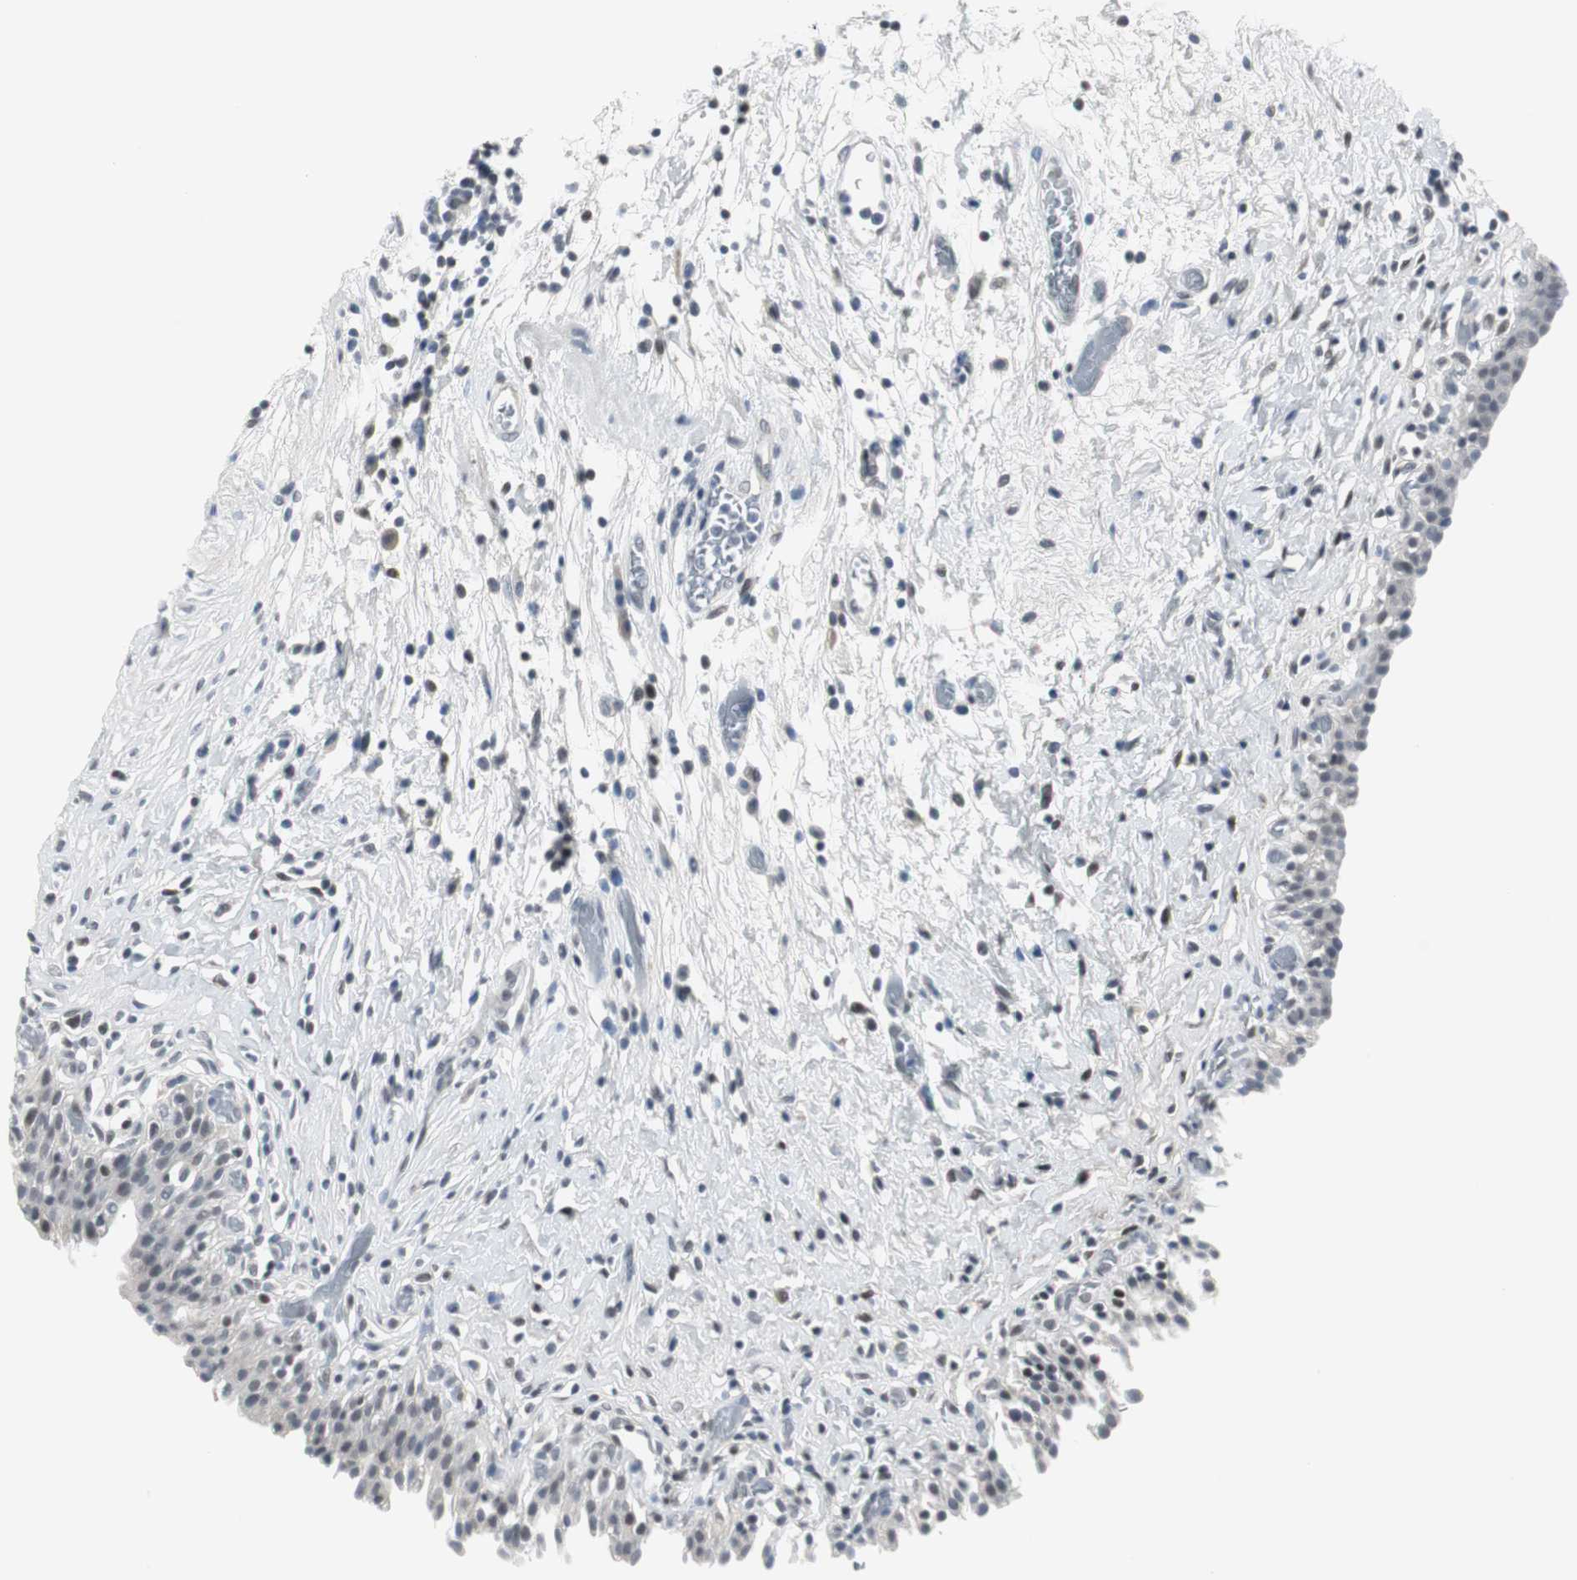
{"staining": {"intensity": "negative", "quantity": "none", "location": "none"}, "tissue": "urinary bladder", "cell_type": "Urothelial cells", "image_type": "normal", "snomed": [{"axis": "morphology", "description": "Normal tissue, NOS"}, {"axis": "topography", "description": "Urinary bladder"}], "caption": "Urothelial cells show no significant positivity in benign urinary bladder. (DAB immunohistochemistry (IHC), high magnification).", "gene": "ELK1", "patient": {"sex": "male", "age": 51}}